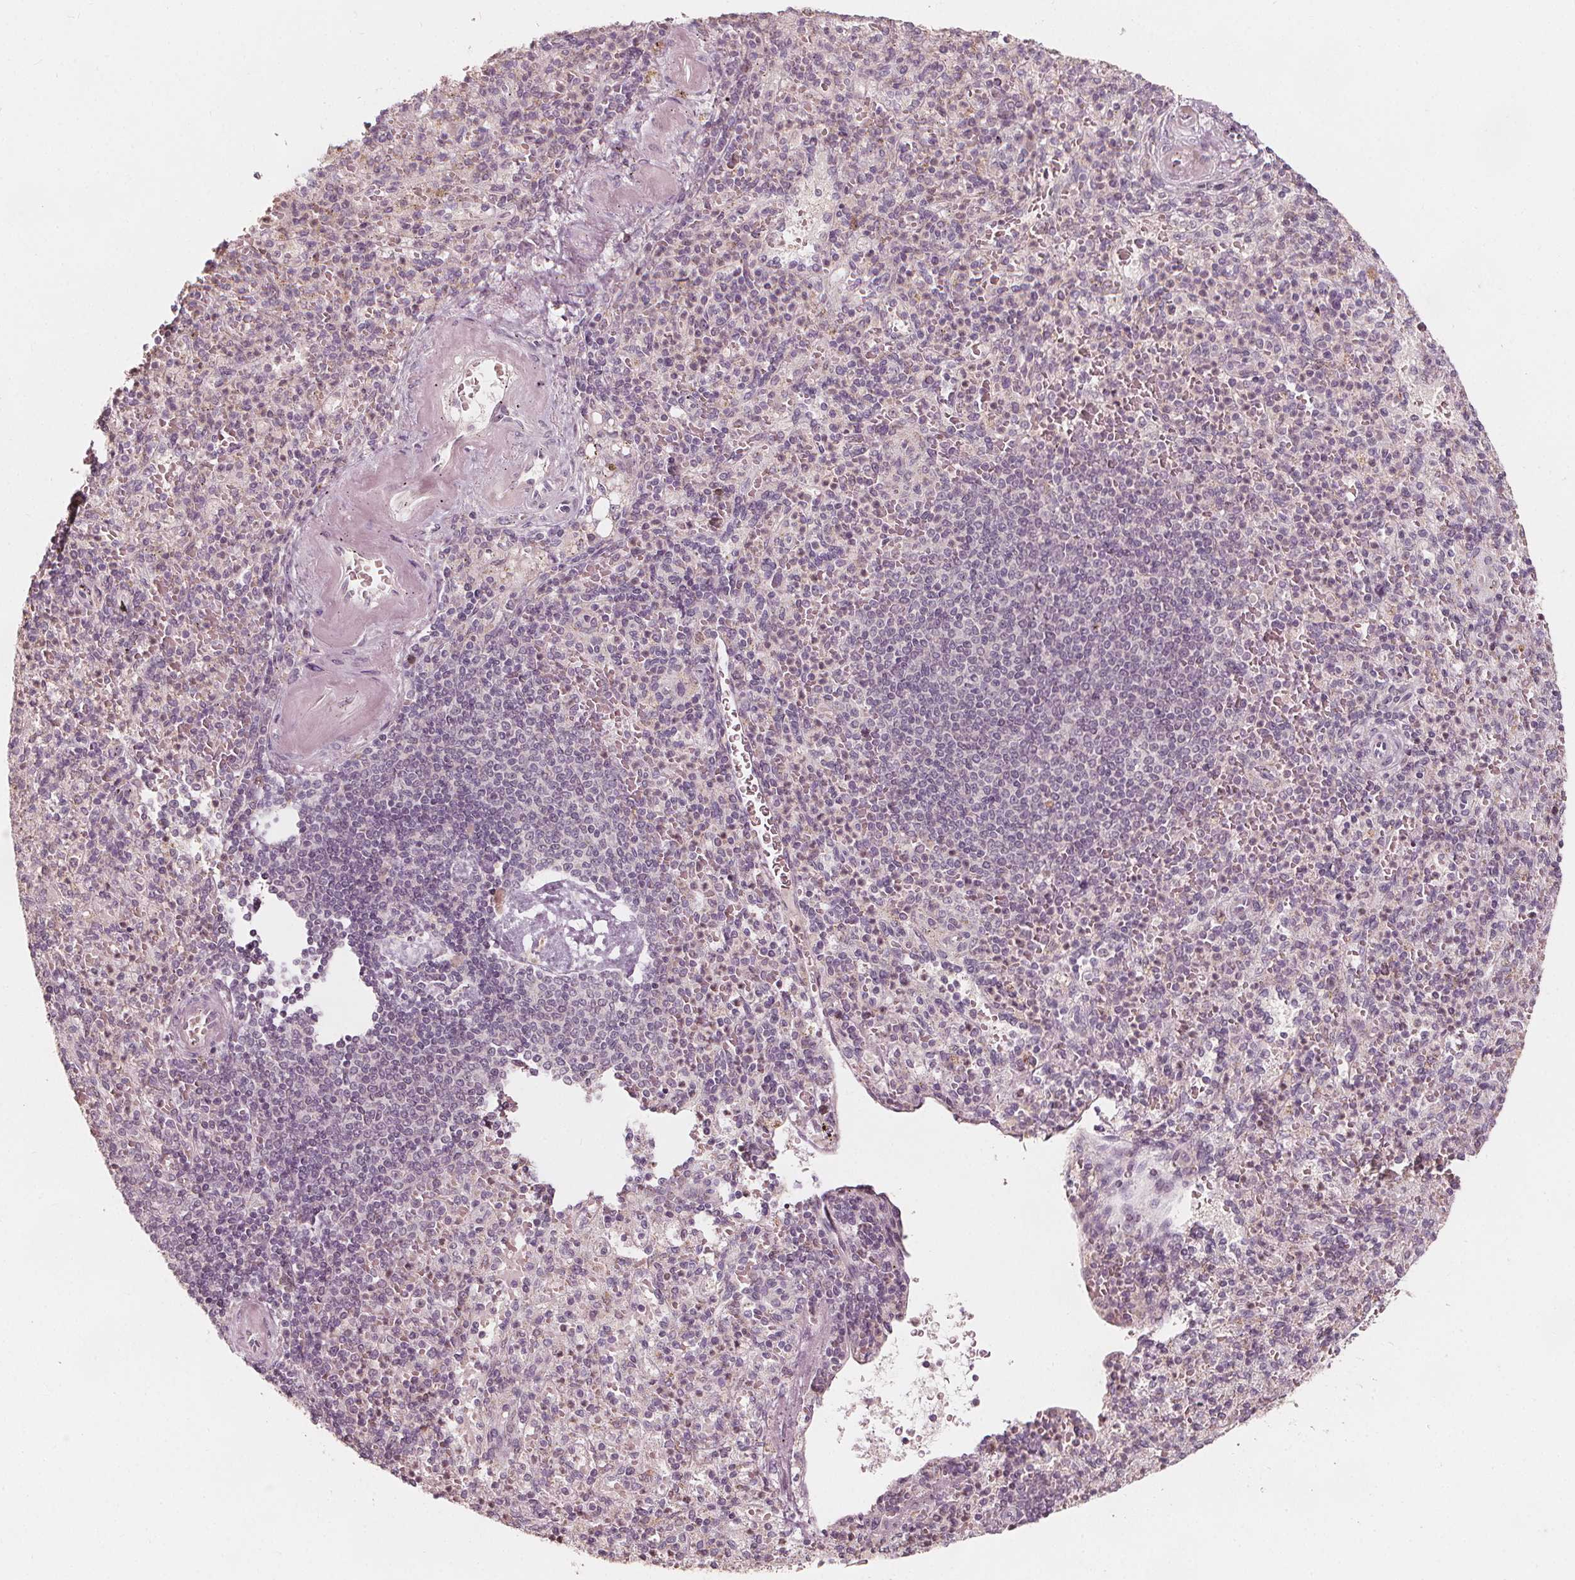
{"staining": {"intensity": "negative", "quantity": "none", "location": "none"}, "tissue": "spleen", "cell_type": "Cells in red pulp", "image_type": "normal", "snomed": [{"axis": "morphology", "description": "Normal tissue, NOS"}, {"axis": "topography", "description": "Spleen"}], "caption": "This is an immunohistochemistry (IHC) image of normal spleen. There is no positivity in cells in red pulp.", "gene": "NPC1L1", "patient": {"sex": "female", "age": 74}}